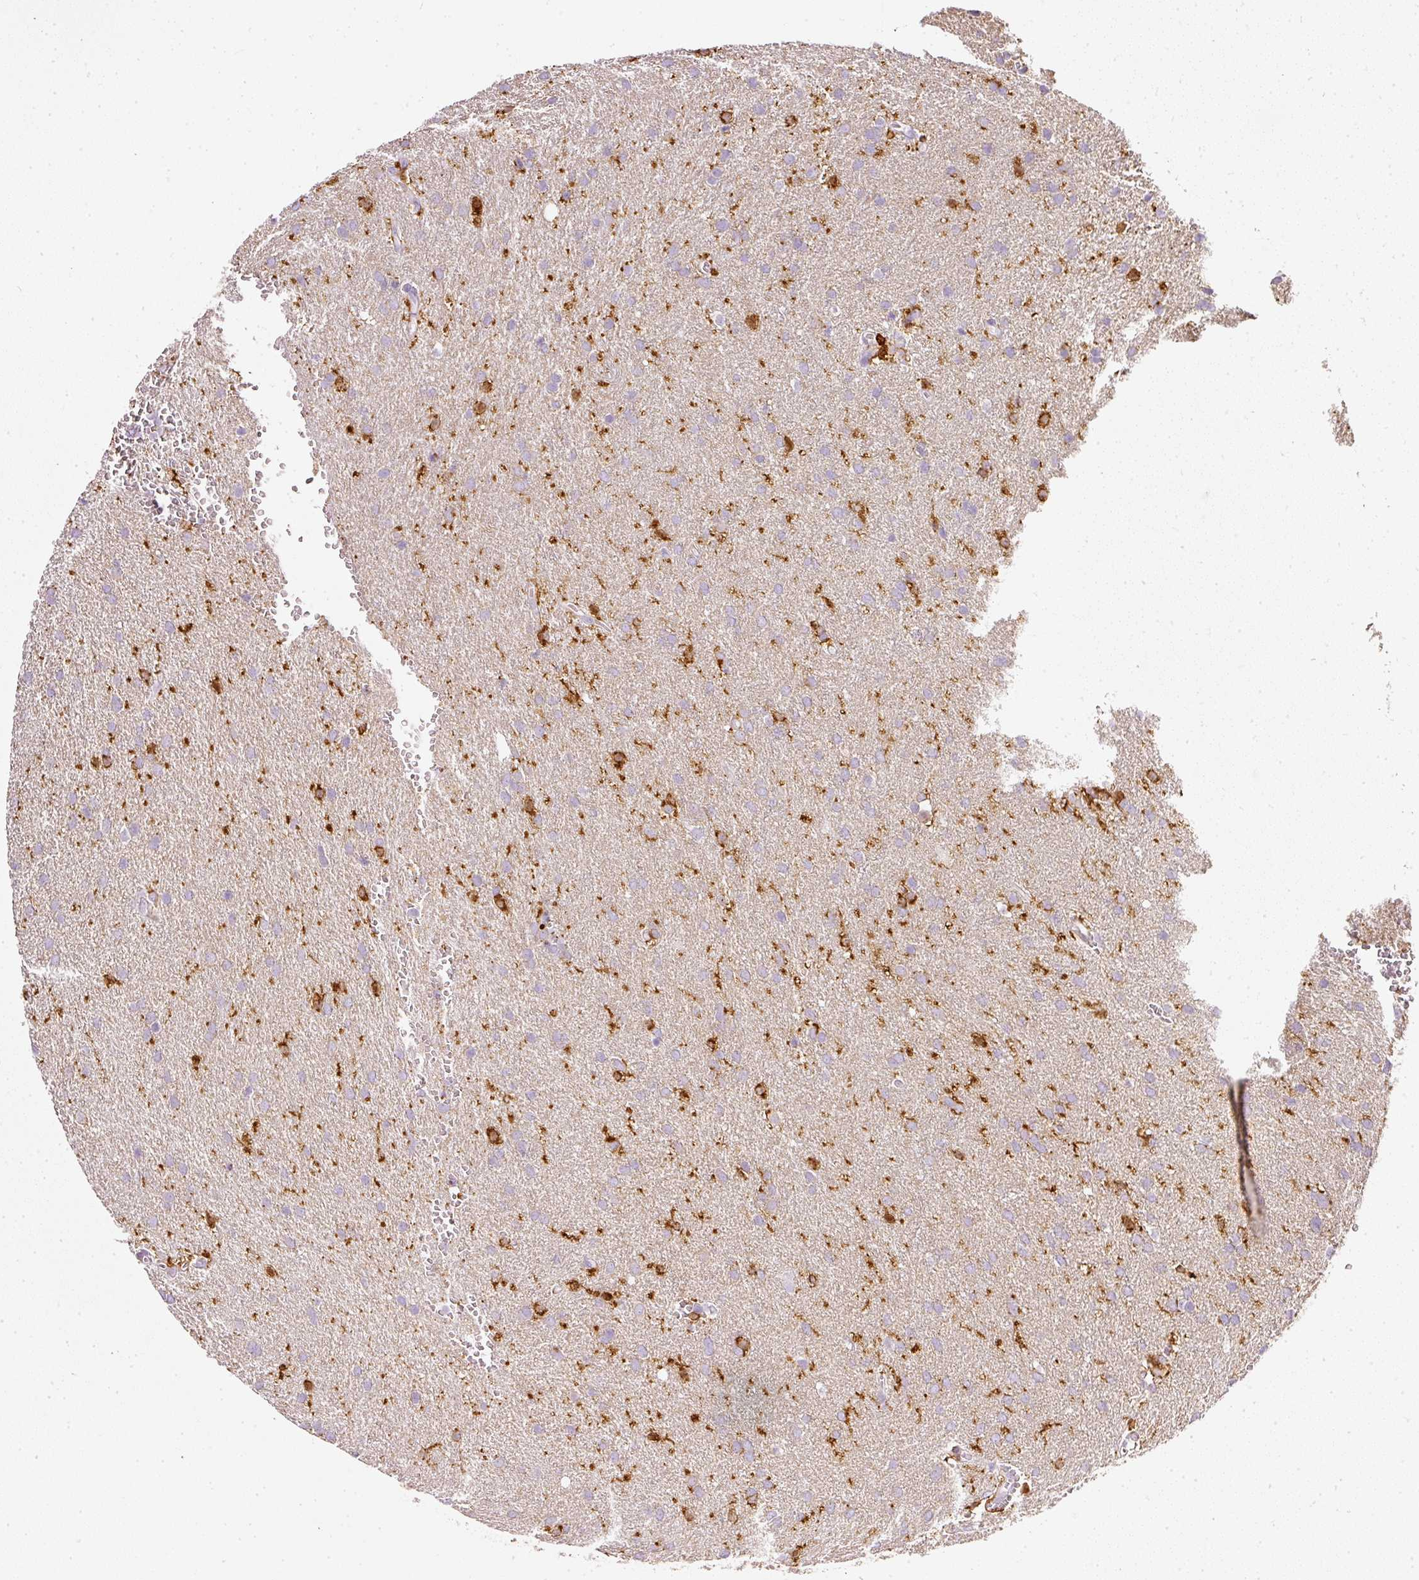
{"staining": {"intensity": "negative", "quantity": "none", "location": "none"}, "tissue": "glioma", "cell_type": "Tumor cells", "image_type": "cancer", "snomed": [{"axis": "morphology", "description": "Glioma, malignant, Low grade"}, {"axis": "topography", "description": "Brain"}], "caption": "The immunohistochemistry (IHC) photomicrograph has no significant expression in tumor cells of glioma tissue.", "gene": "EVL", "patient": {"sex": "female", "age": 33}}